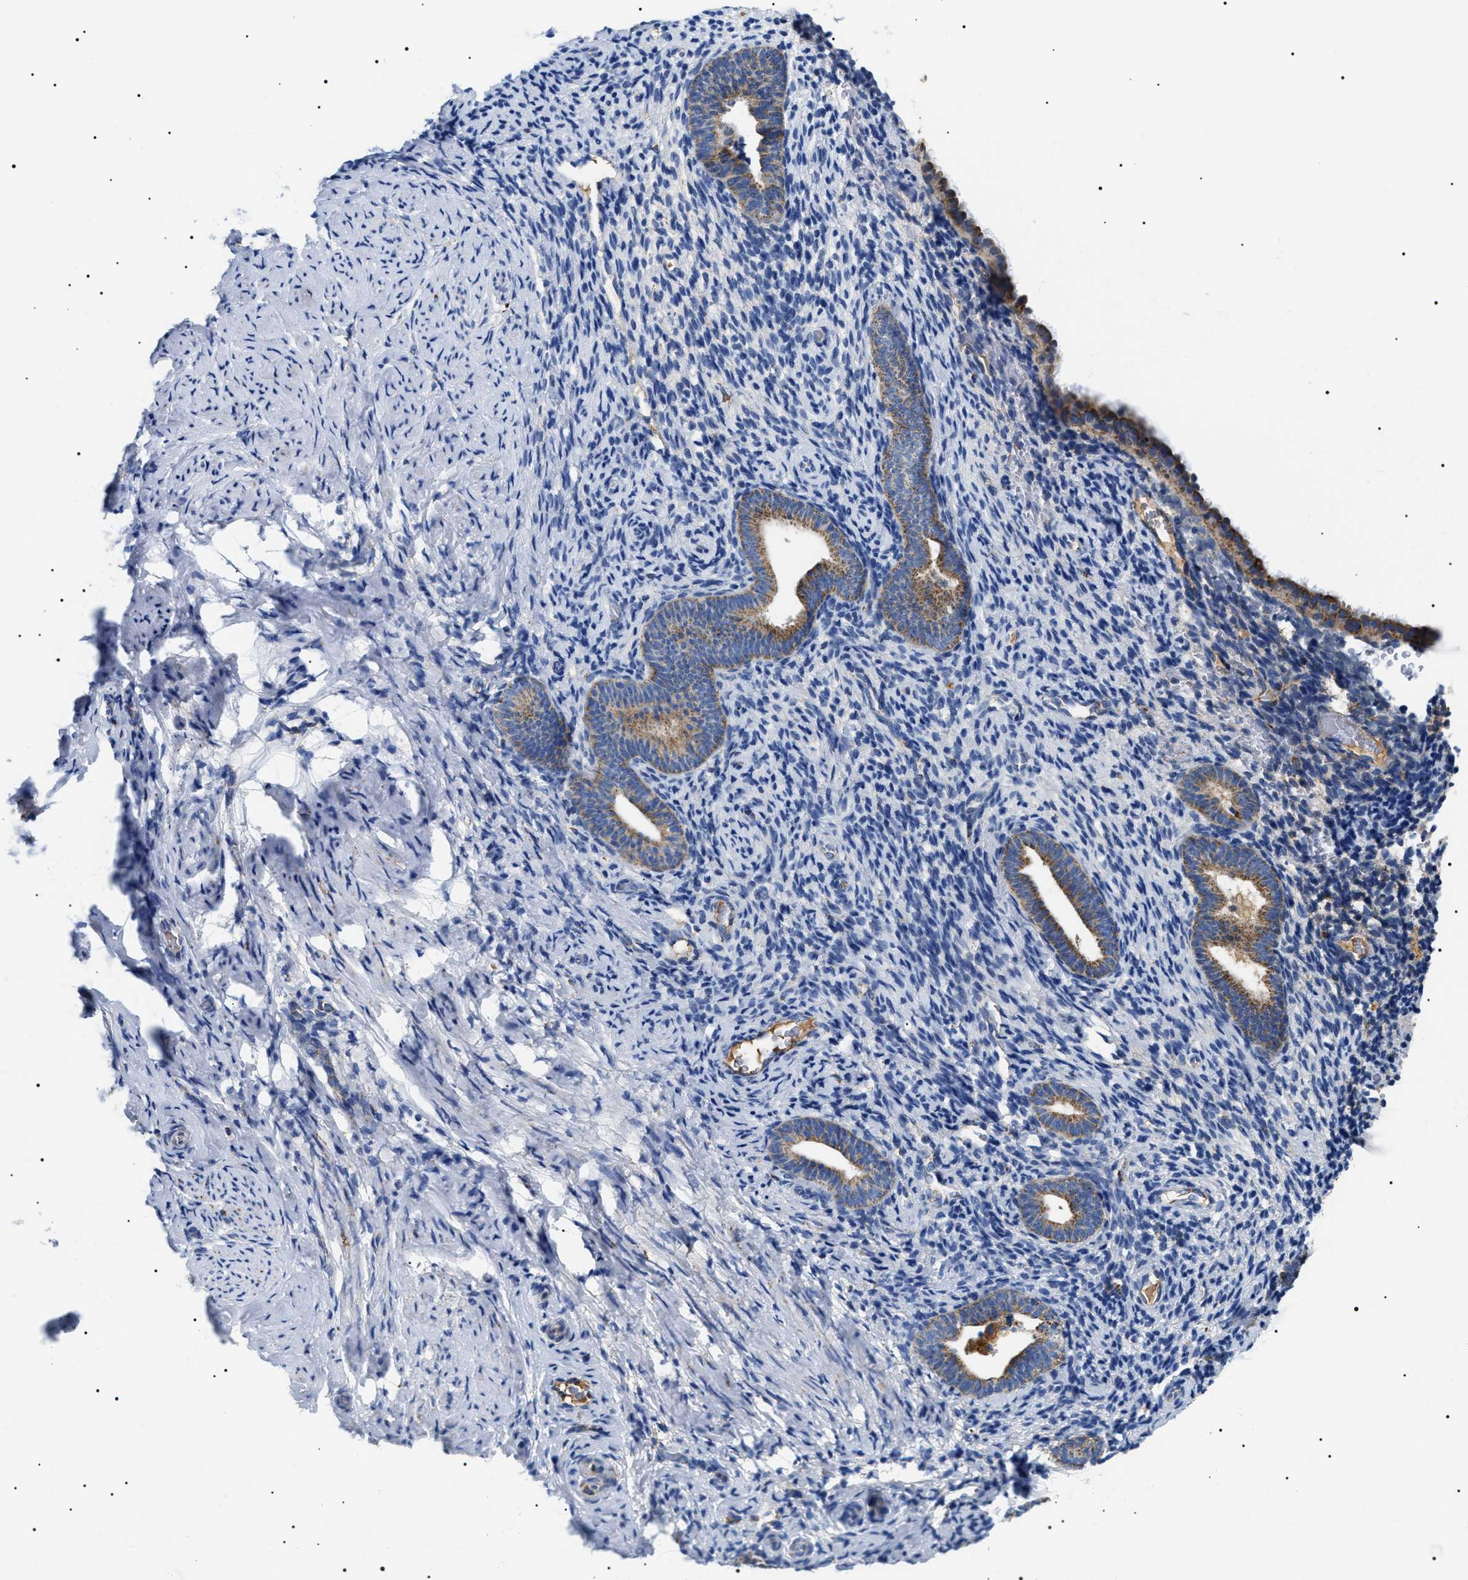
{"staining": {"intensity": "negative", "quantity": "none", "location": "none"}, "tissue": "endometrium", "cell_type": "Cells in endometrial stroma", "image_type": "normal", "snomed": [{"axis": "morphology", "description": "Normal tissue, NOS"}, {"axis": "topography", "description": "Endometrium"}], "caption": "A photomicrograph of human endometrium is negative for staining in cells in endometrial stroma. The staining is performed using DAB (3,3'-diaminobenzidine) brown chromogen with nuclei counter-stained in using hematoxylin.", "gene": "OXSM", "patient": {"sex": "female", "age": 51}}